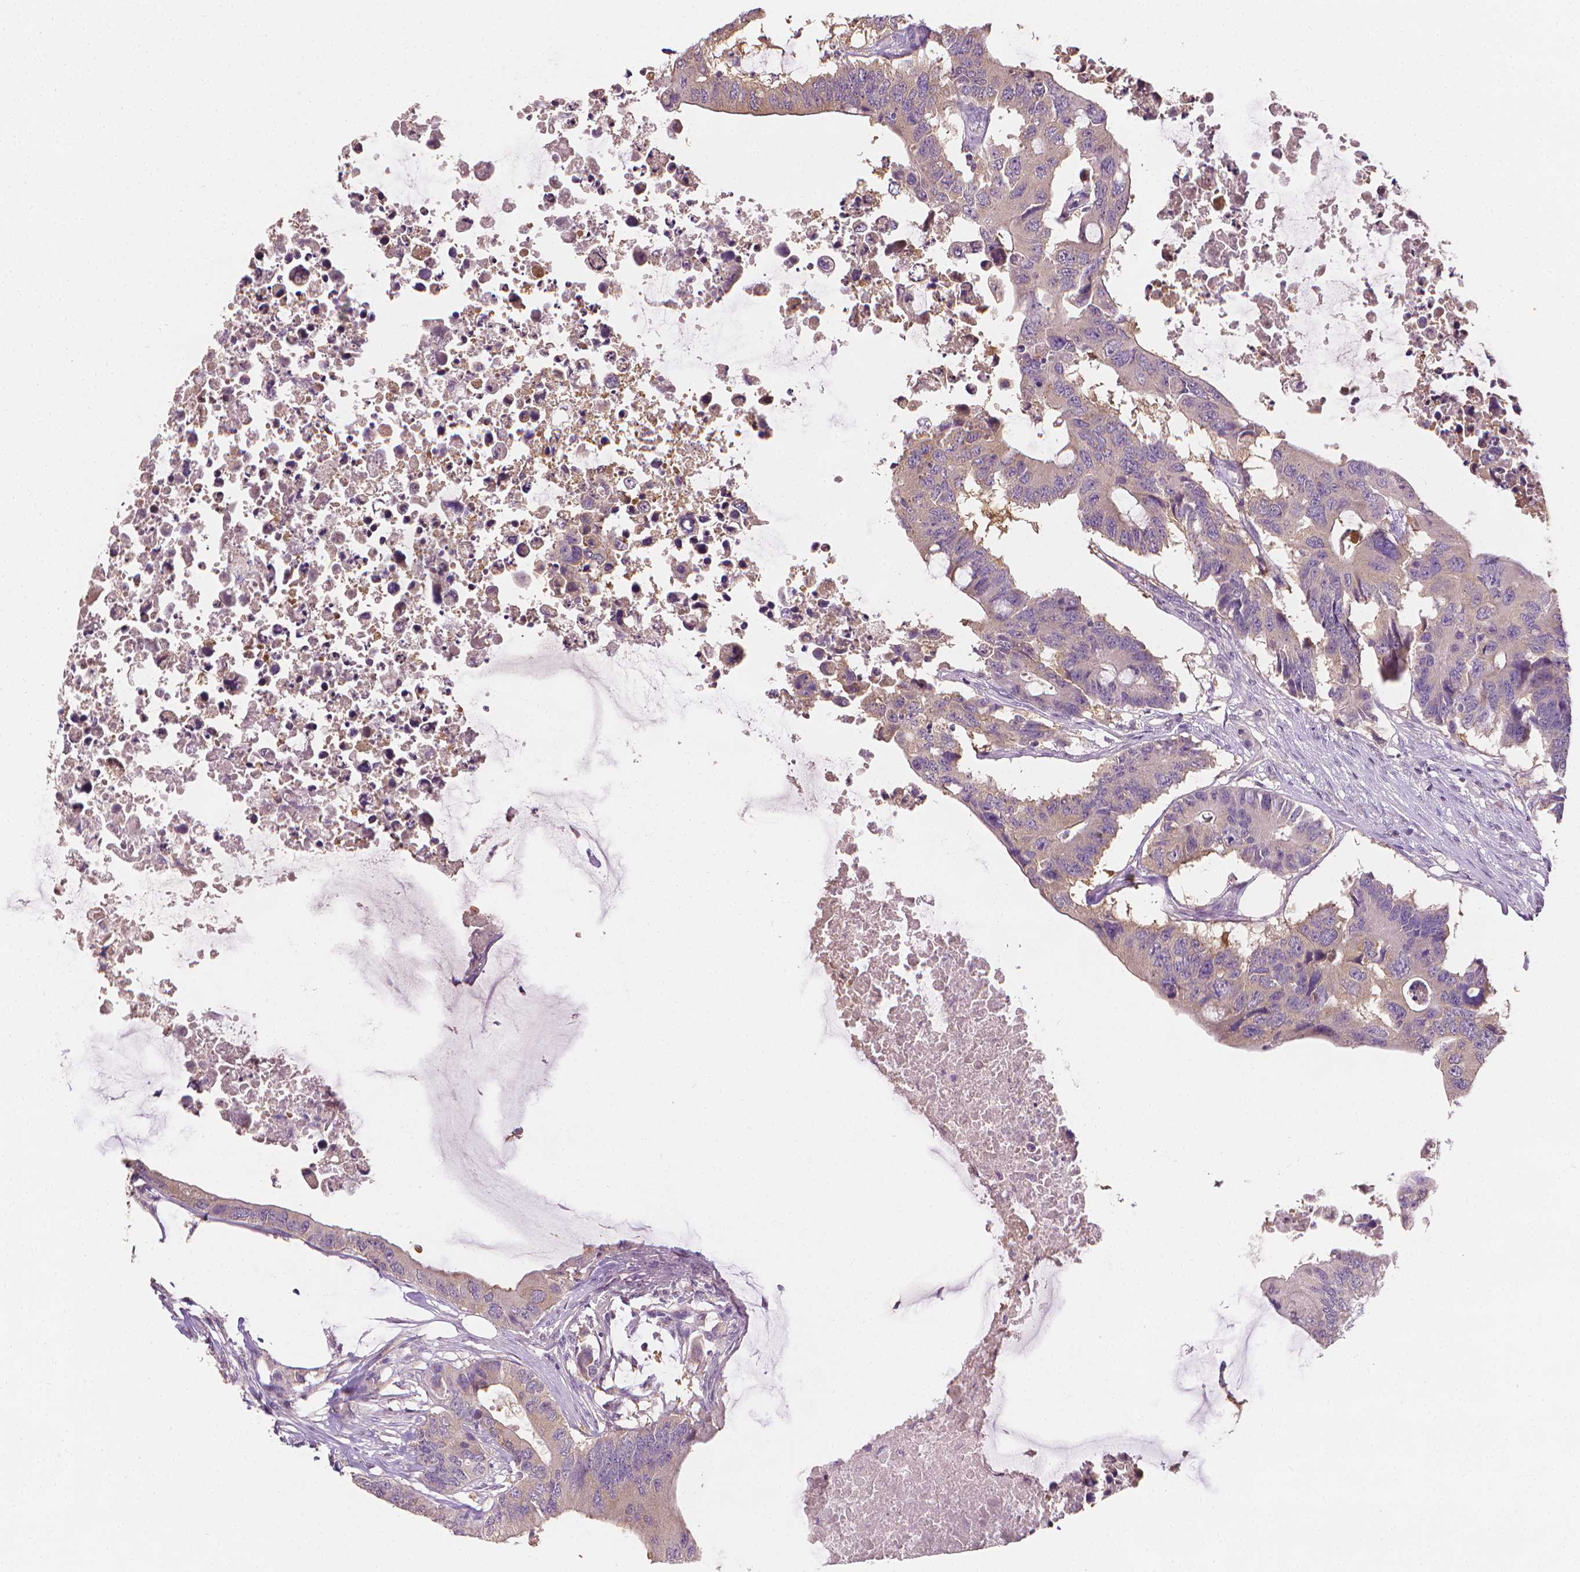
{"staining": {"intensity": "weak", "quantity": "<25%", "location": "cytoplasmic/membranous"}, "tissue": "colorectal cancer", "cell_type": "Tumor cells", "image_type": "cancer", "snomed": [{"axis": "morphology", "description": "Adenocarcinoma, NOS"}, {"axis": "topography", "description": "Colon"}], "caption": "Immunohistochemical staining of colorectal cancer reveals no significant staining in tumor cells.", "gene": "FASN", "patient": {"sex": "male", "age": 71}}